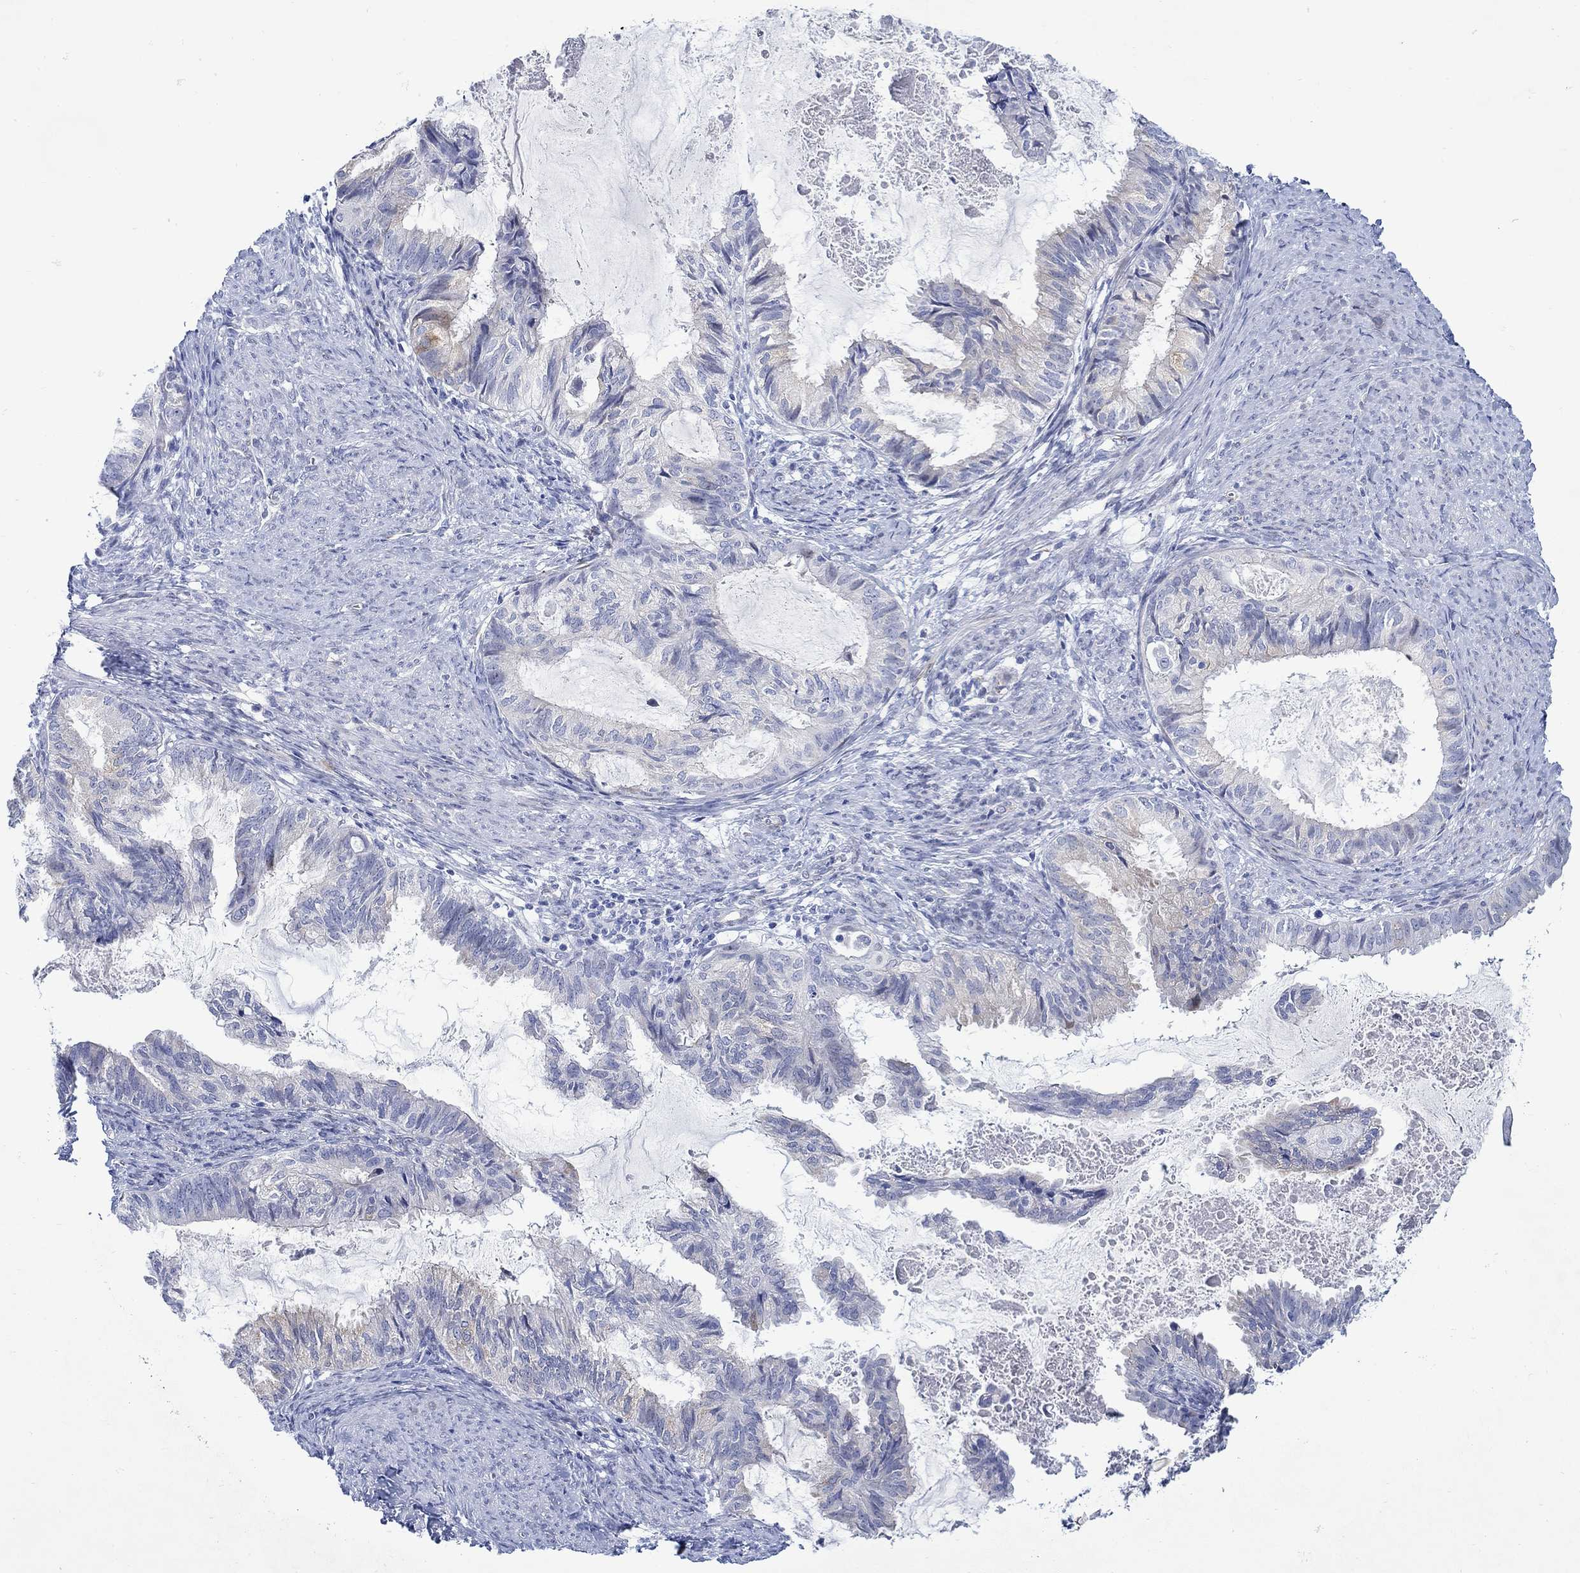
{"staining": {"intensity": "negative", "quantity": "none", "location": "none"}, "tissue": "endometrial cancer", "cell_type": "Tumor cells", "image_type": "cancer", "snomed": [{"axis": "morphology", "description": "Adenocarcinoma, NOS"}, {"axis": "topography", "description": "Endometrium"}], "caption": "Immunohistochemistry image of neoplastic tissue: human endometrial adenocarcinoma stained with DAB shows no significant protein positivity in tumor cells.", "gene": "KSR2", "patient": {"sex": "female", "age": 86}}